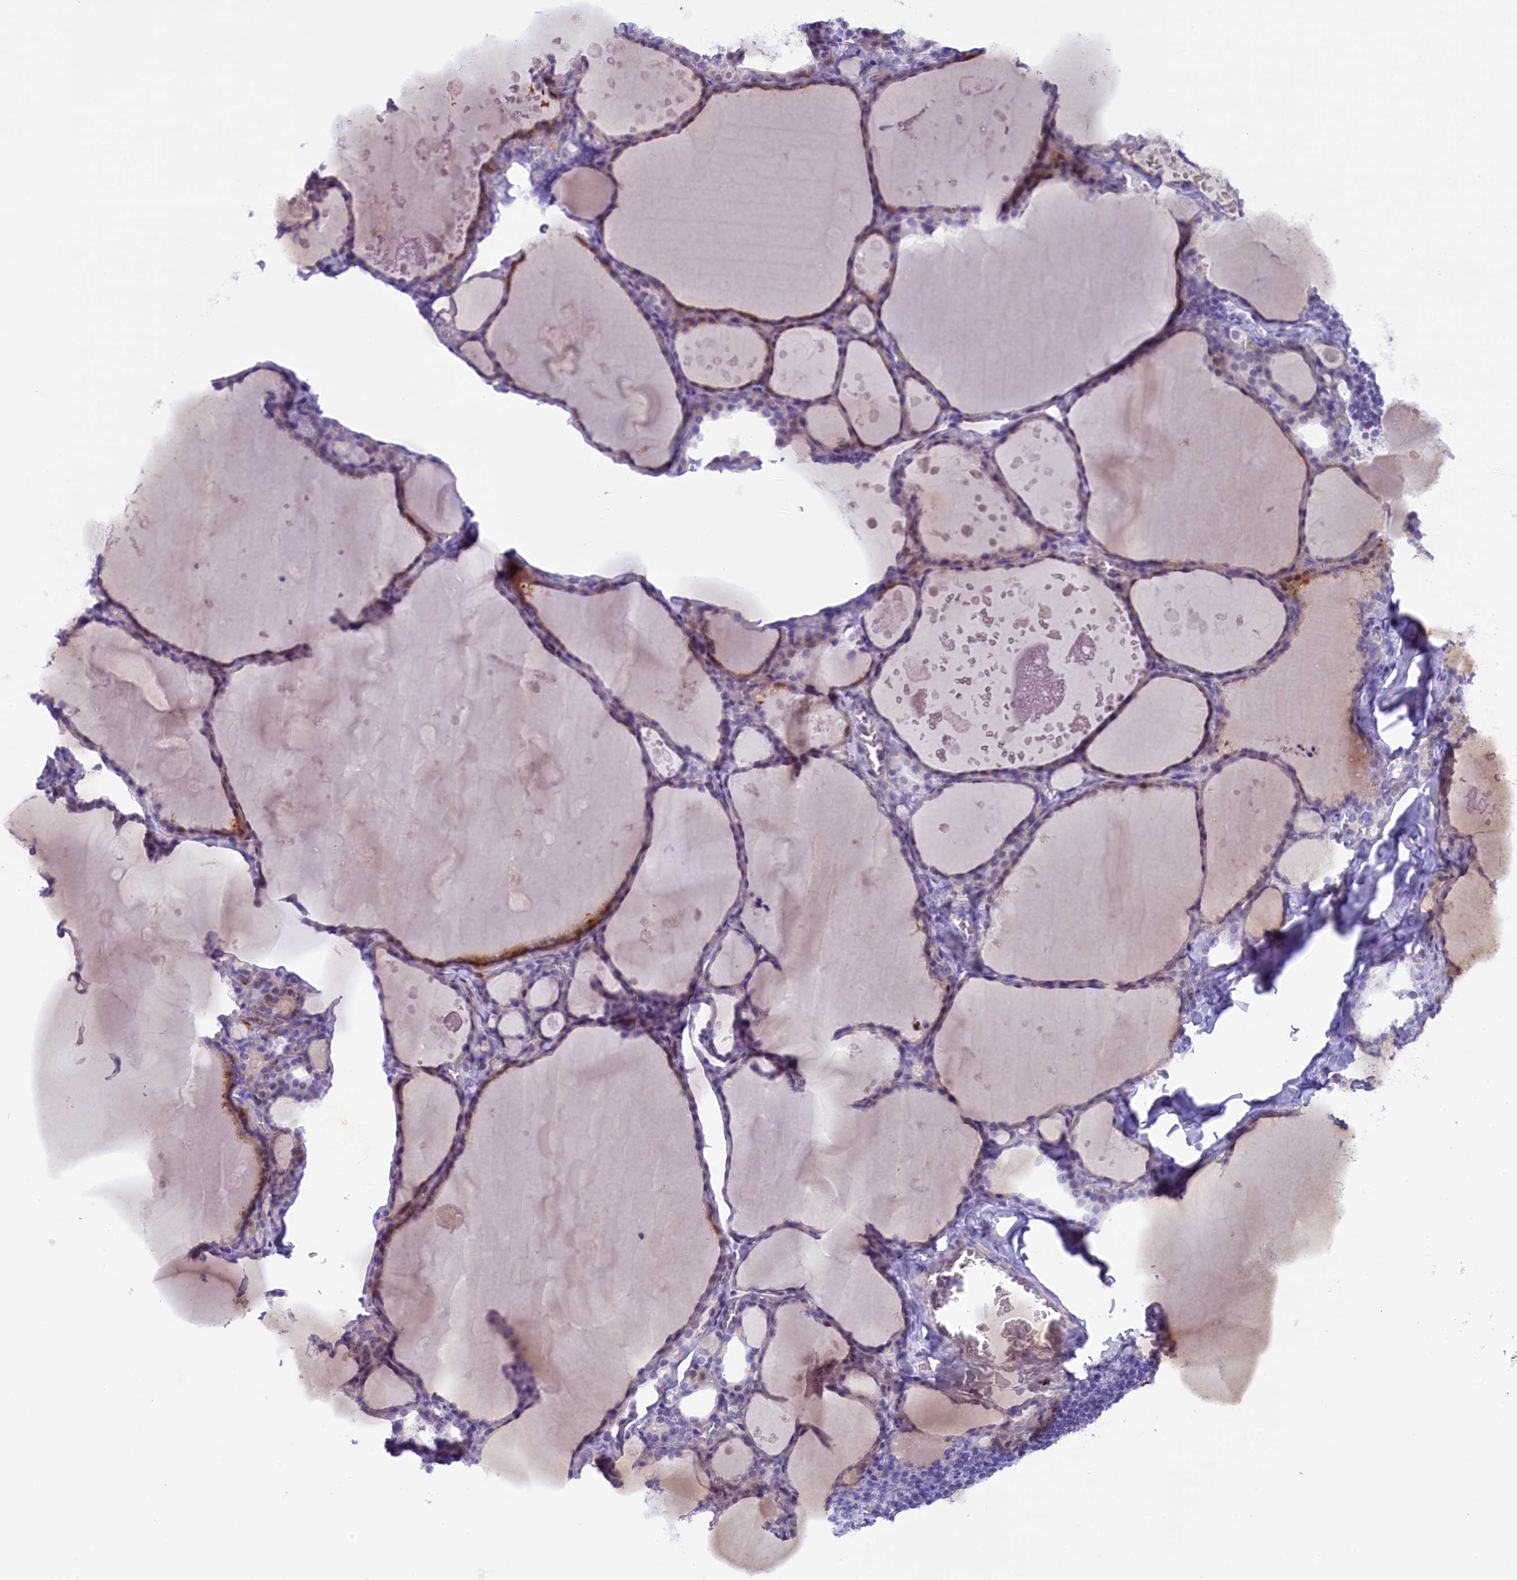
{"staining": {"intensity": "moderate", "quantity": "<25%", "location": "cytoplasmic/membranous"}, "tissue": "thyroid gland", "cell_type": "Glandular cells", "image_type": "normal", "snomed": [{"axis": "morphology", "description": "Normal tissue, NOS"}, {"axis": "topography", "description": "Thyroid gland"}], "caption": "Glandular cells show low levels of moderate cytoplasmic/membranous positivity in about <25% of cells in normal thyroid gland.", "gene": "RTTN", "patient": {"sex": "male", "age": 56}}